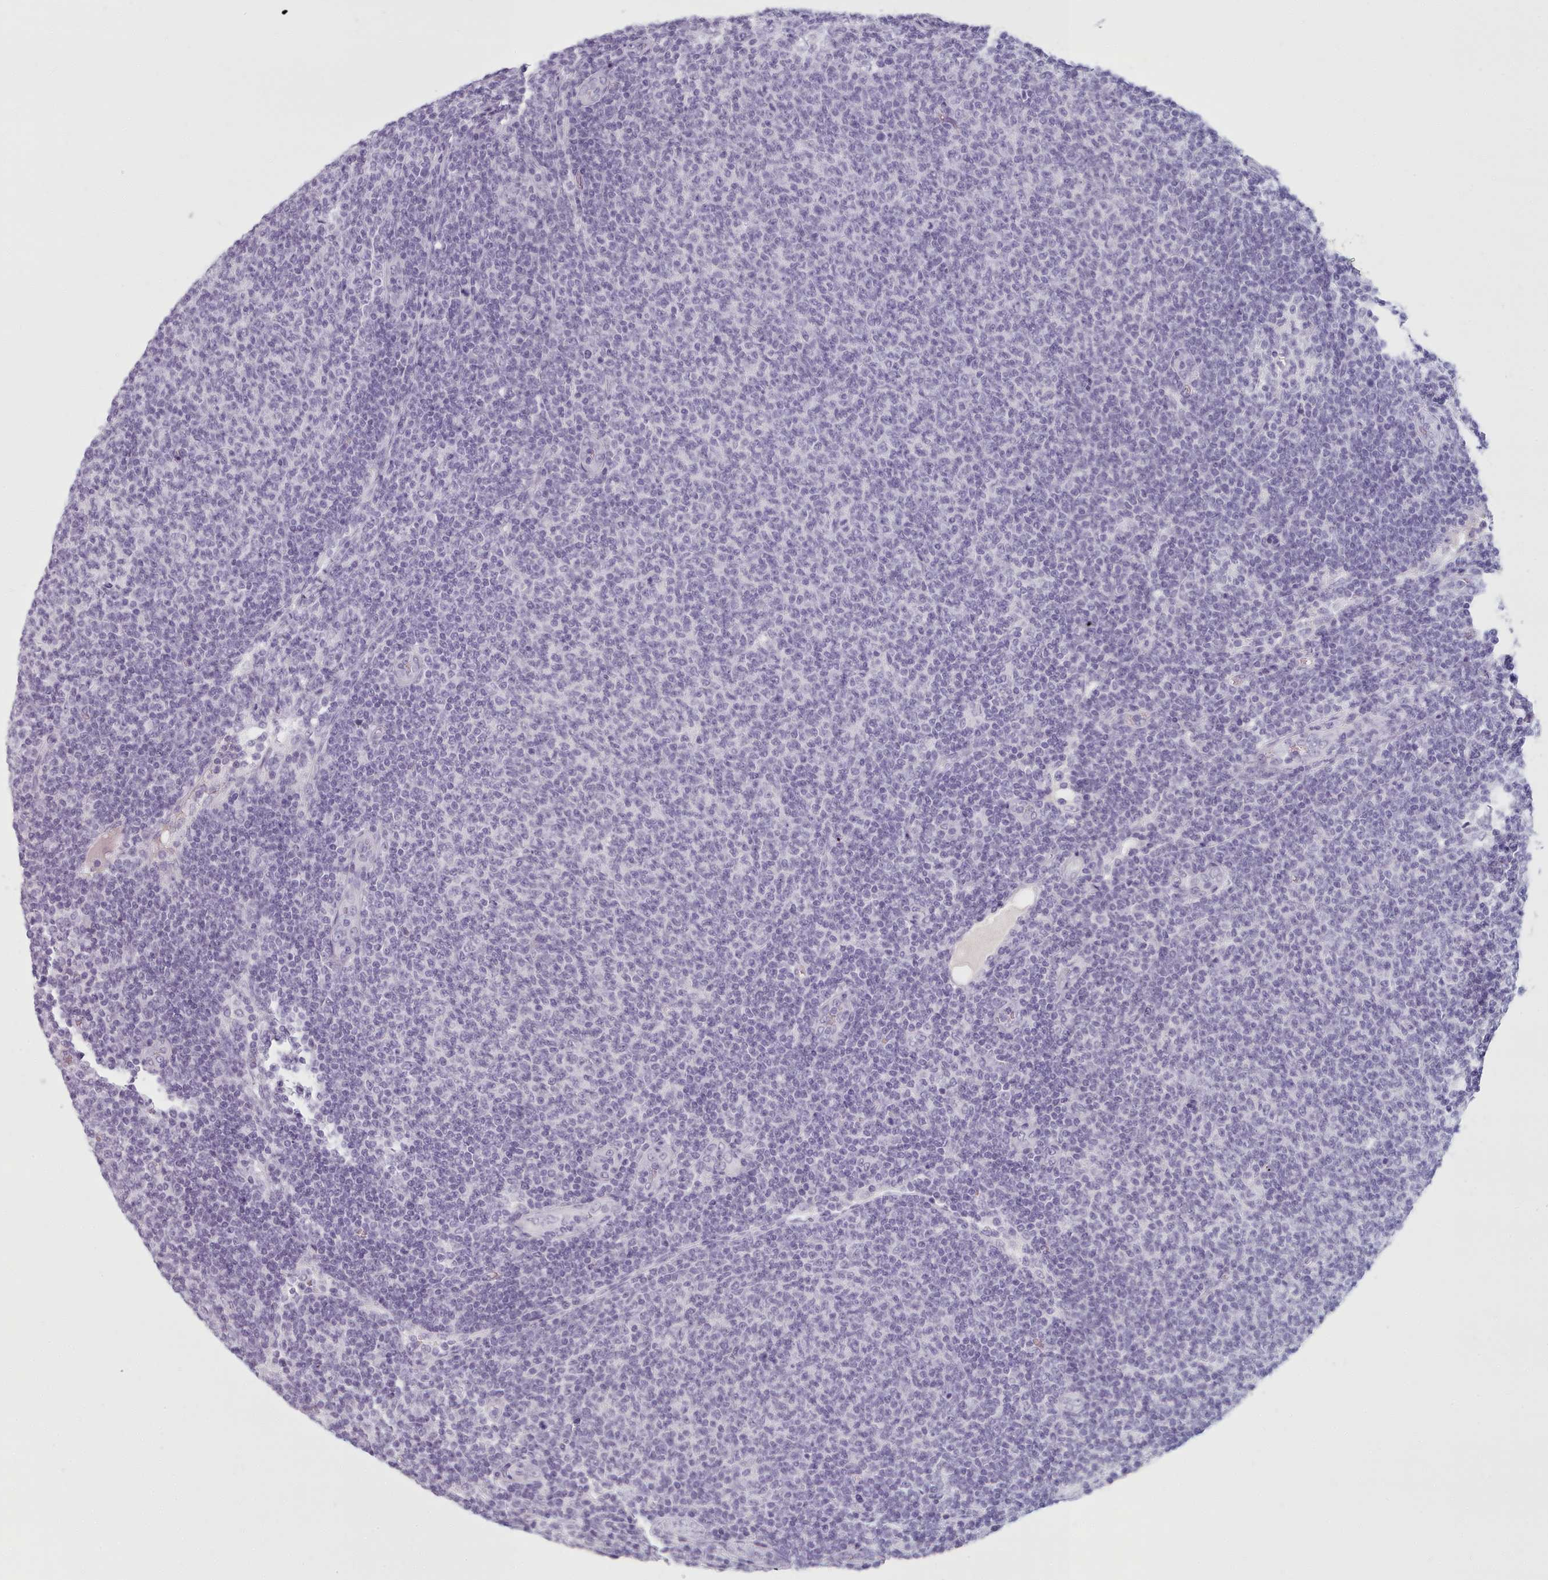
{"staining": {"intensity": "negative", "quantity": "none", "location": "none"}, "tissue": "lymphoma", "cell_type": "Tumor cells", "image_type": "cancer", "snomed": [{"axis": "morphology", "description": "Malignant lymphoma, non-Hodgkin's type, Low grade"}, {"axis": "topography", "description": "Lymph node"}], "caption": "An immunohistochemistry (IHC) histopathology image of lymphoma is shown. There is no staining in tumor cells of lymphoma.", "gene": "ZNF43", "patient": {"sex": "male", "age": 66}}